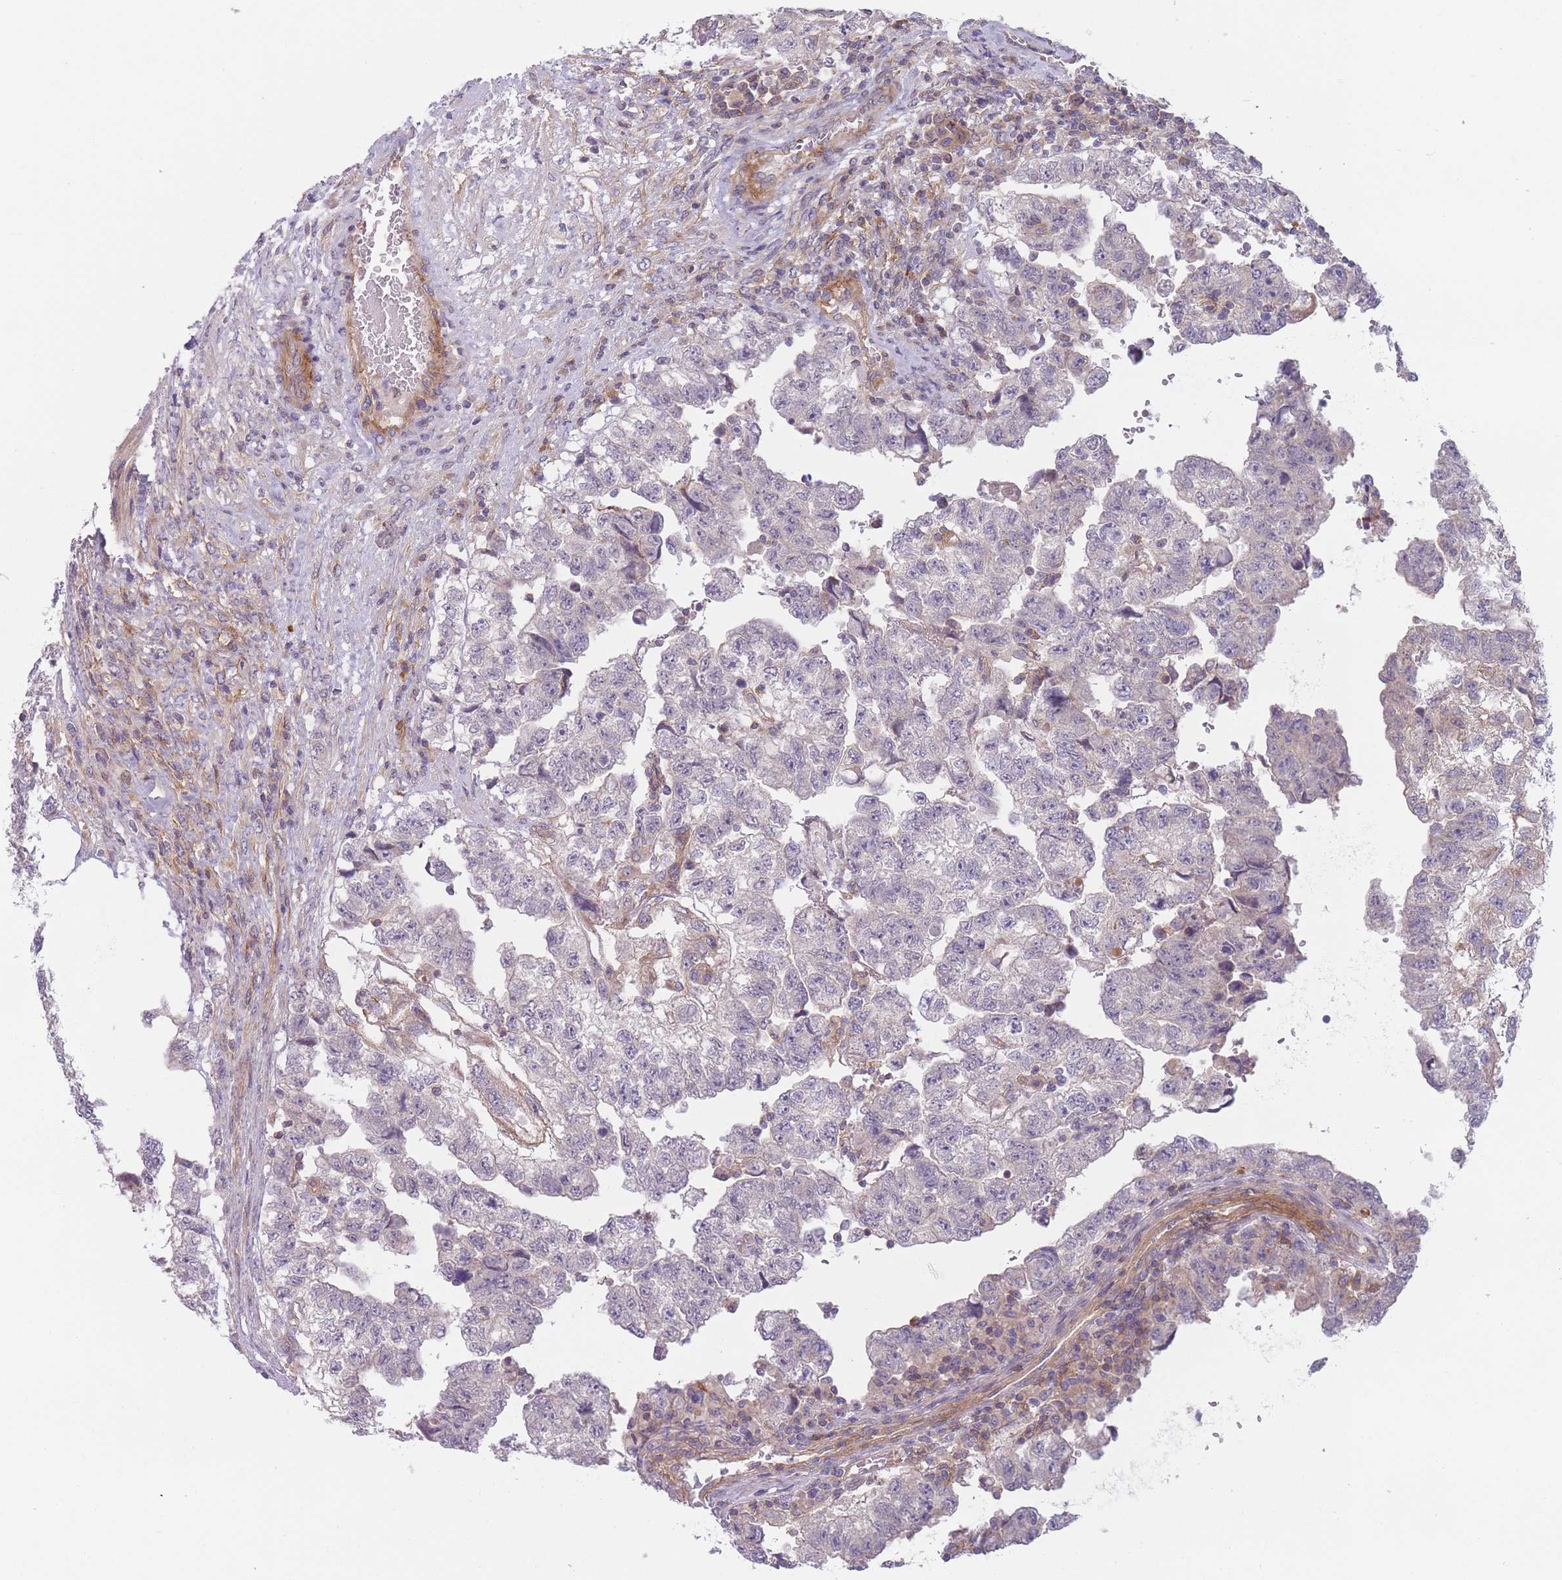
{"staining": {"intensity": "negative", "quantity": "none", "location": "none"}, "tissue": "testis cancer", "cell_type": "Tumor cells", "image_type": "cancer", "snomed": [{"axis": "morphology", "description": "Carcinoma, Embryonal, NOS"}, {"axis": "topography", "description": "Testis"}], "caption": "Immunohistochemistry photomicrograph of neoplastic tissue: testis cancer stained with DAB displays no significant protein positivity in tumor cells. (Stains: DAB immunohistochemistry with hematoxylin counter stain, Microscopy: brightfield microscopy at high magnification).", "gene": "WDR93", "patient": {"sex": "male", "age": 36}}